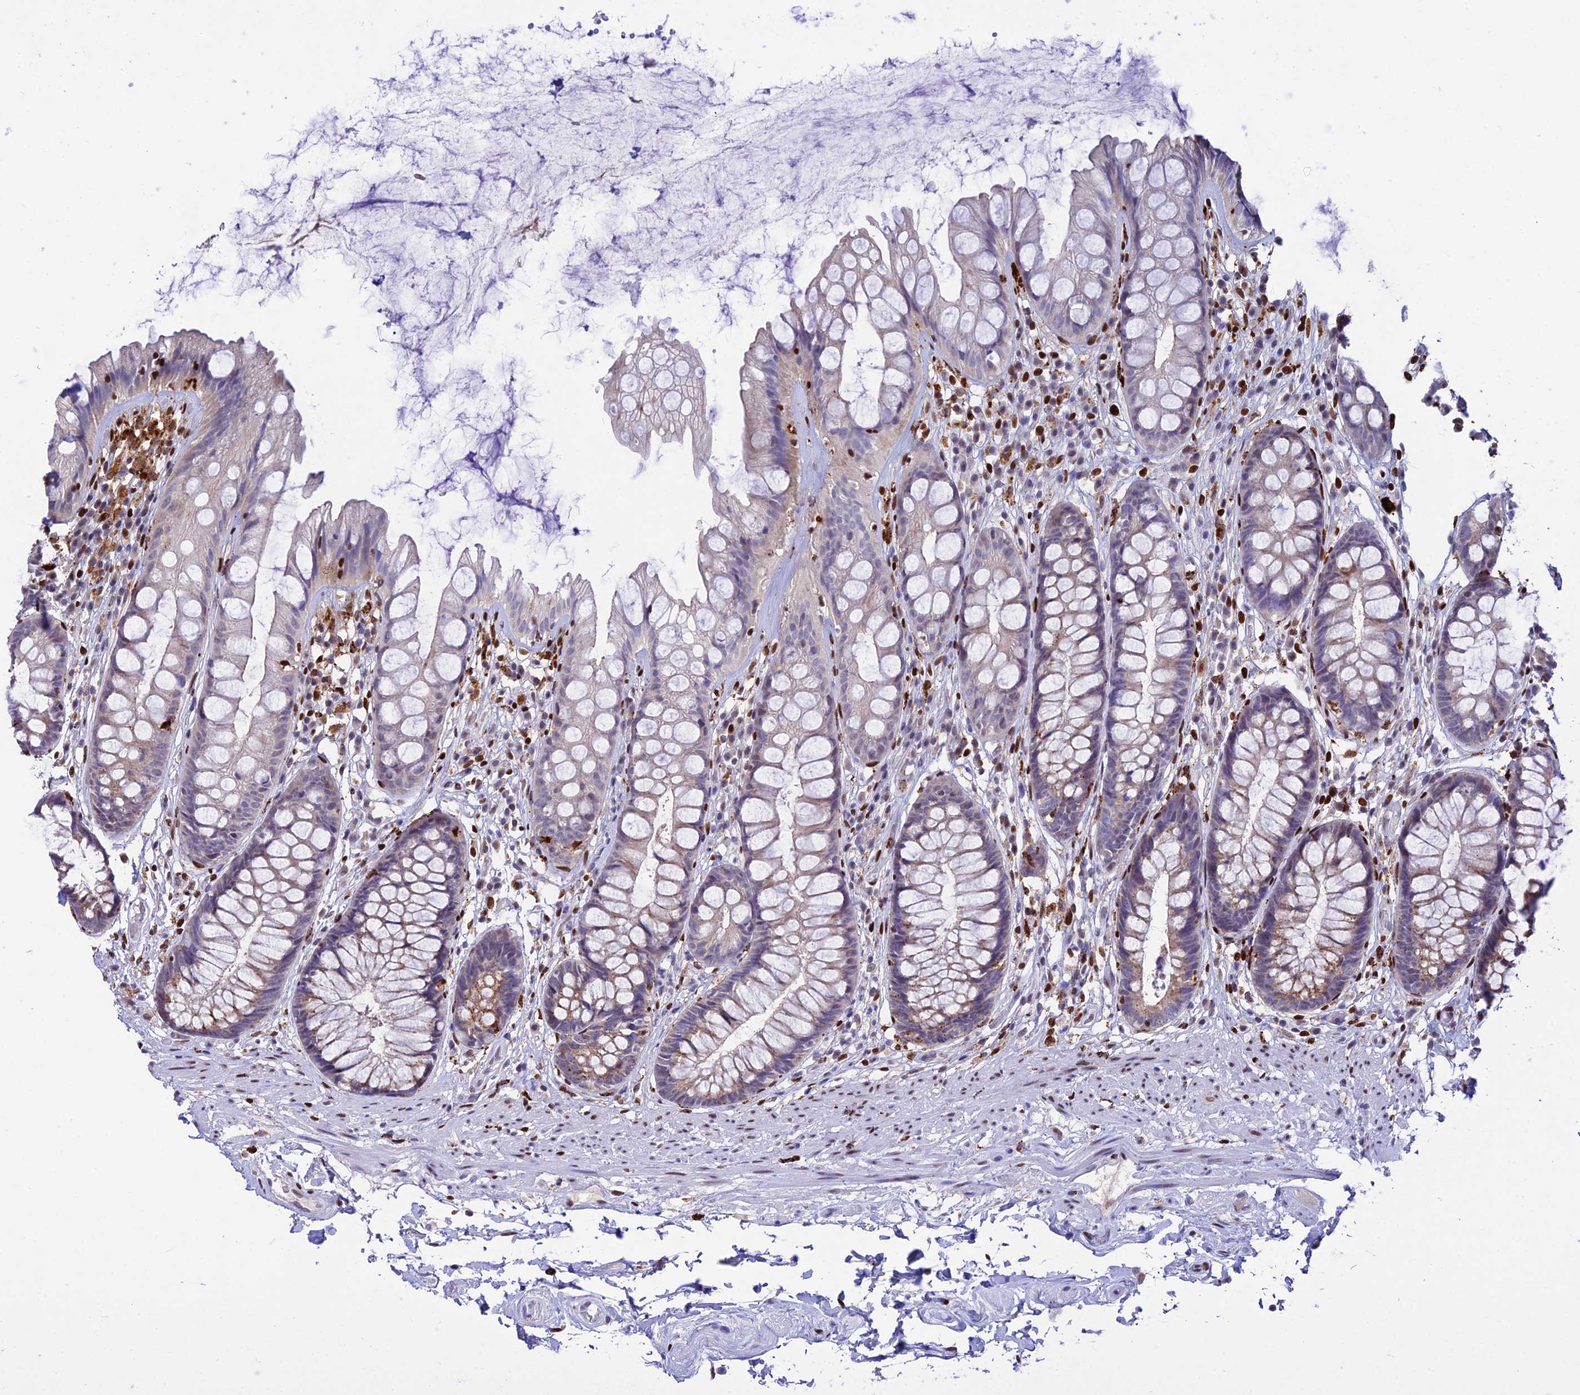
{"staining": {"intensity": "moderate", "quantity": "<25%", "location": "cytoplasmic/membranous"}, "tissue": "rectum", "cell_type": "Glandular cells", "image_type": "normal", "snomed": [{"axis": "morphology", "description": "Normal tissue, NOS"}, {"axis": "topography", "description": "Rectum"}], "caption": "This image demonstrates benign rectum stained with IHC to label a protein in brown. The cytoplasmic/membranous of glandular cells show moderate positivity for the protein. Nuclei are counter-stained blue.", "gene": "HIC1", "patient": {"sex": "male", "age": 74}}